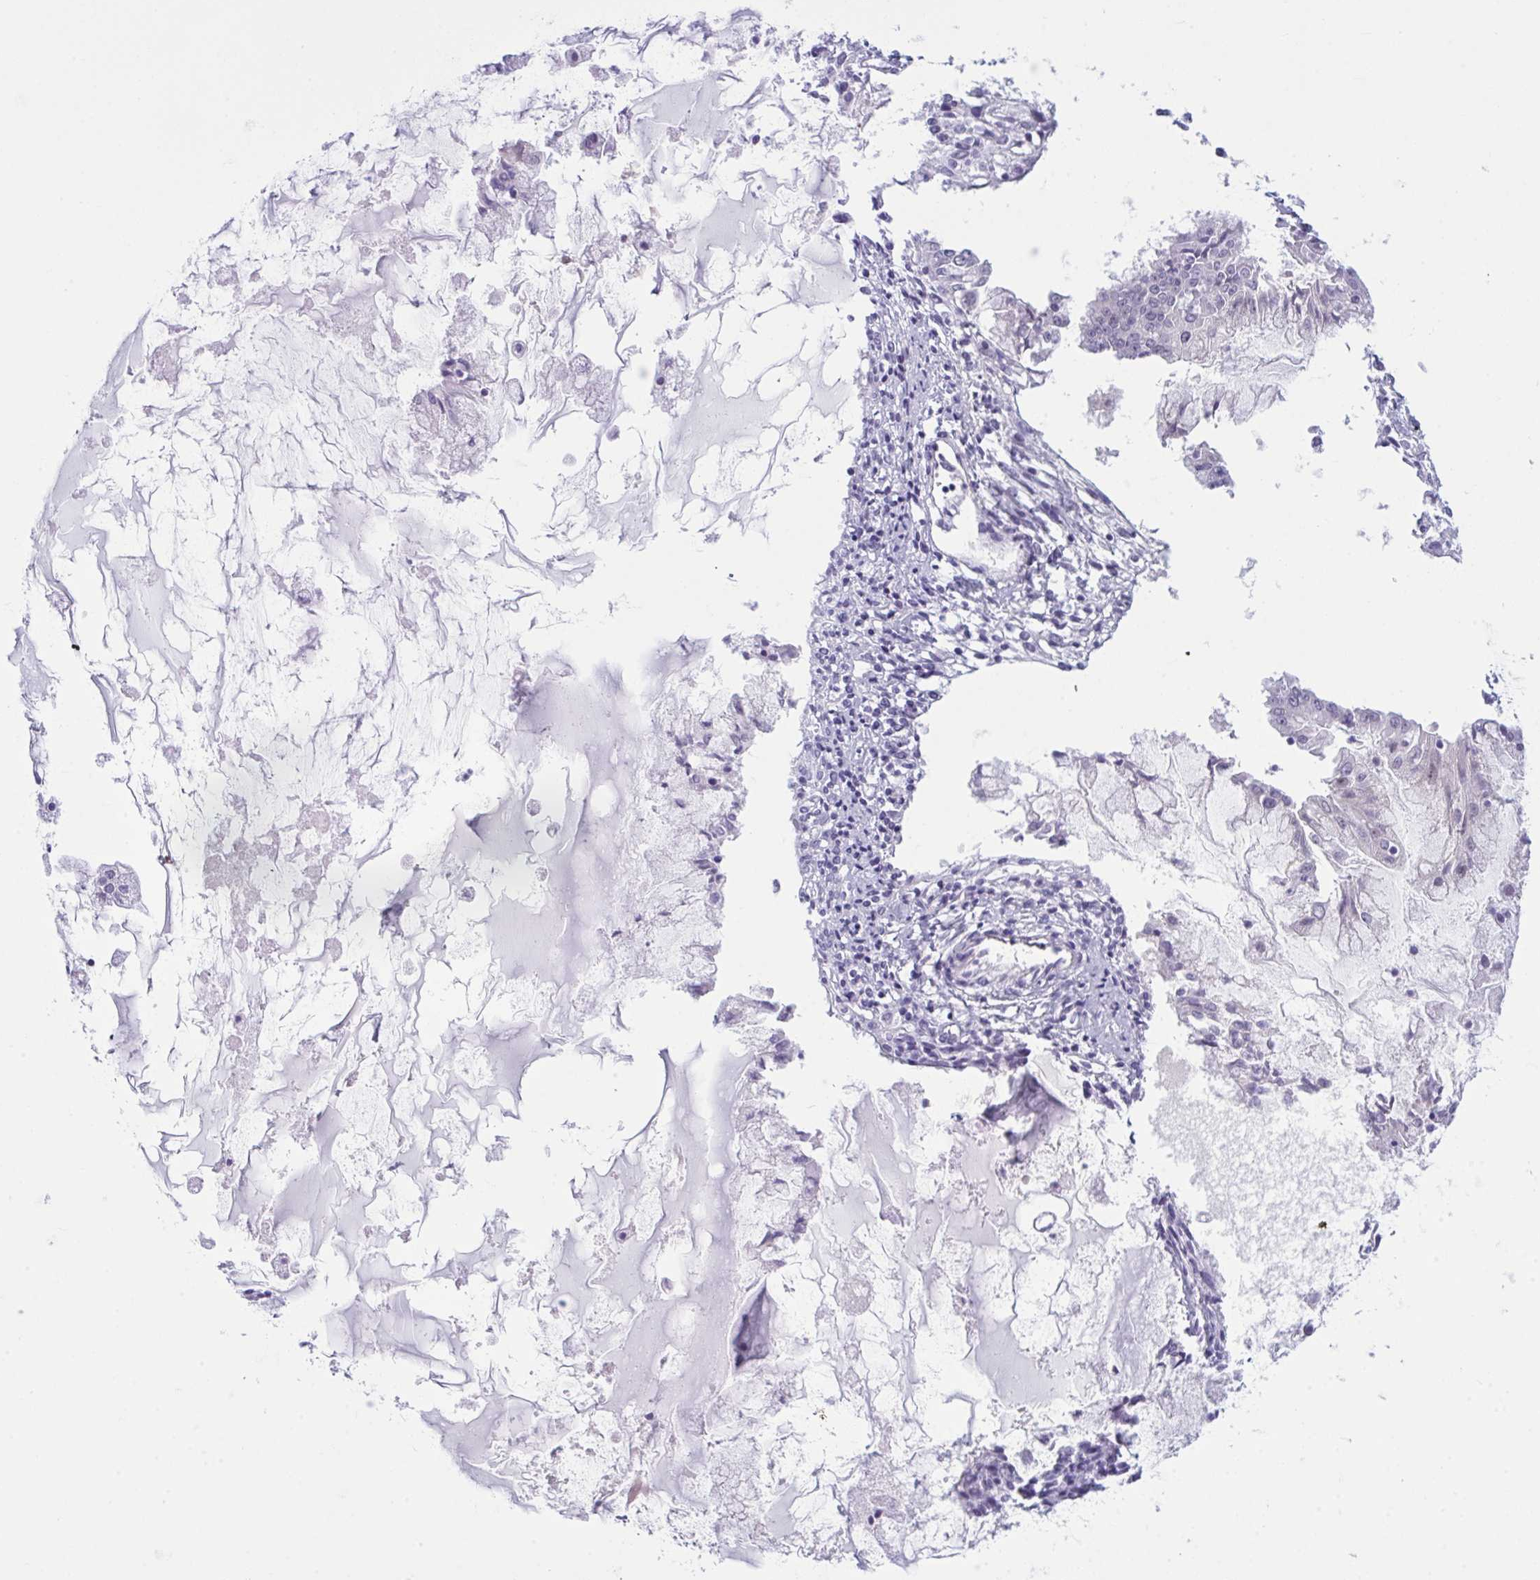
{"staining": {"intensity": "negative", "quantity": "none", "location": "none"}, "tissue": "ovarian cancer", "cell_type": "Tumor cells", "image_type": "cancer", "snomed": [{"axis": "morphology", "description": "Cystadenocarcinoma, mucinous, NOS"}, {"axis": "topography", "description": "Ovary"}], "caption": "Immunohistochemistry photomicrograph of human ovarian cancer (mucinous cystadenocarcinoma) stained for a protein (brown), which reveals no staining in tumor cells.", "gene": "WNT9B", "patient": {"sex": "female", "age": 34}}